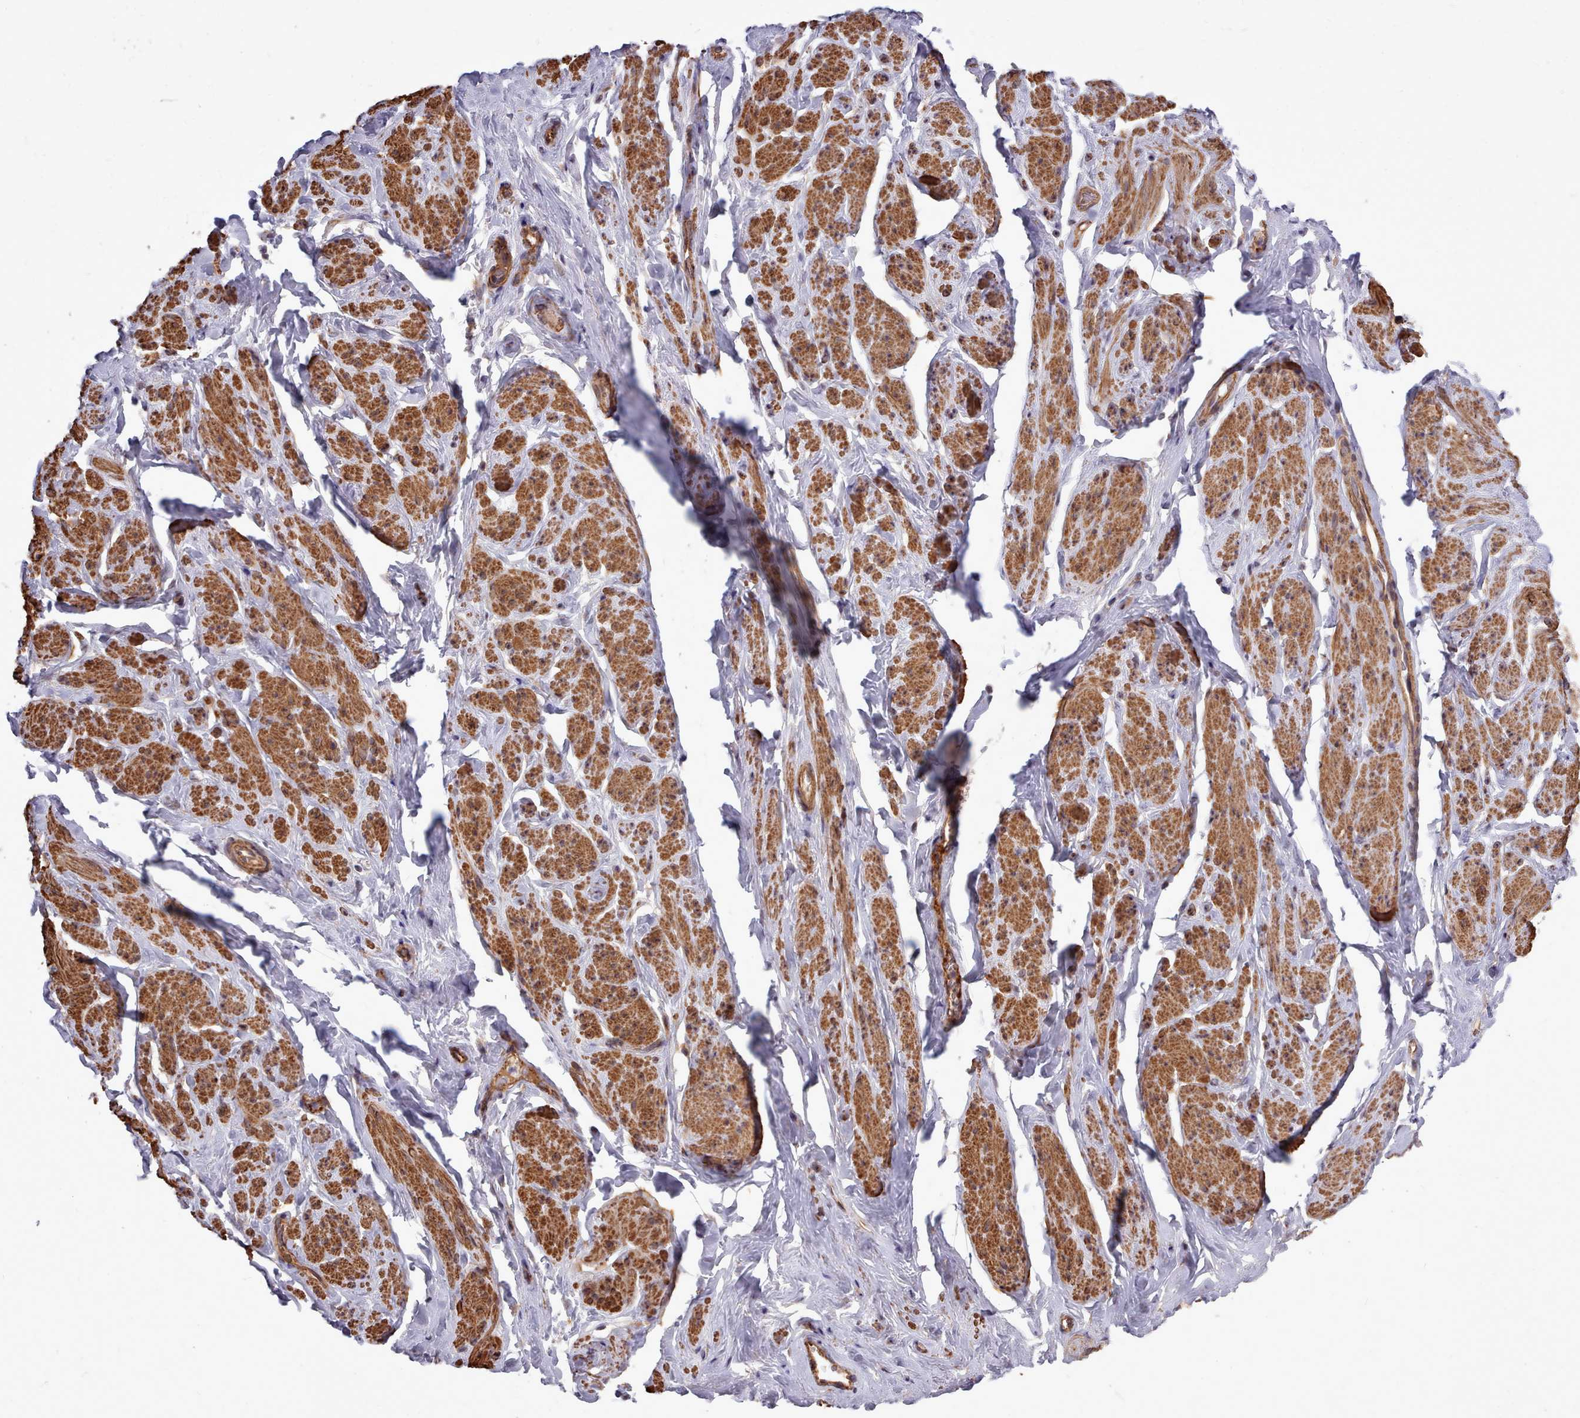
{"staining": {"intensity": "moderate", "quantity": ">75%", "location": "cytoplasmic/membranous"}, "tissue": "smooth muscle", "cell_type": "Smooth muscle cells", "image_type": "normal", "snomed": [{"axis": "morphology", "description": "Normal tissue, NOS"}, {"axis": "topography", "description": "Smooth muscle"}, {"axis": "topography", "description": "Peripheral nerve tissue"}], "caption": "IHC (DAB (3,3'-diaminobenzidine)) staining of normal smooth muscle displays moderate cytoplasmic/membranous protein positivity in approximately >75% of smooth muscle cells.", "gene": "STUB1", "patient": {"sex": "male", "age": 69}}